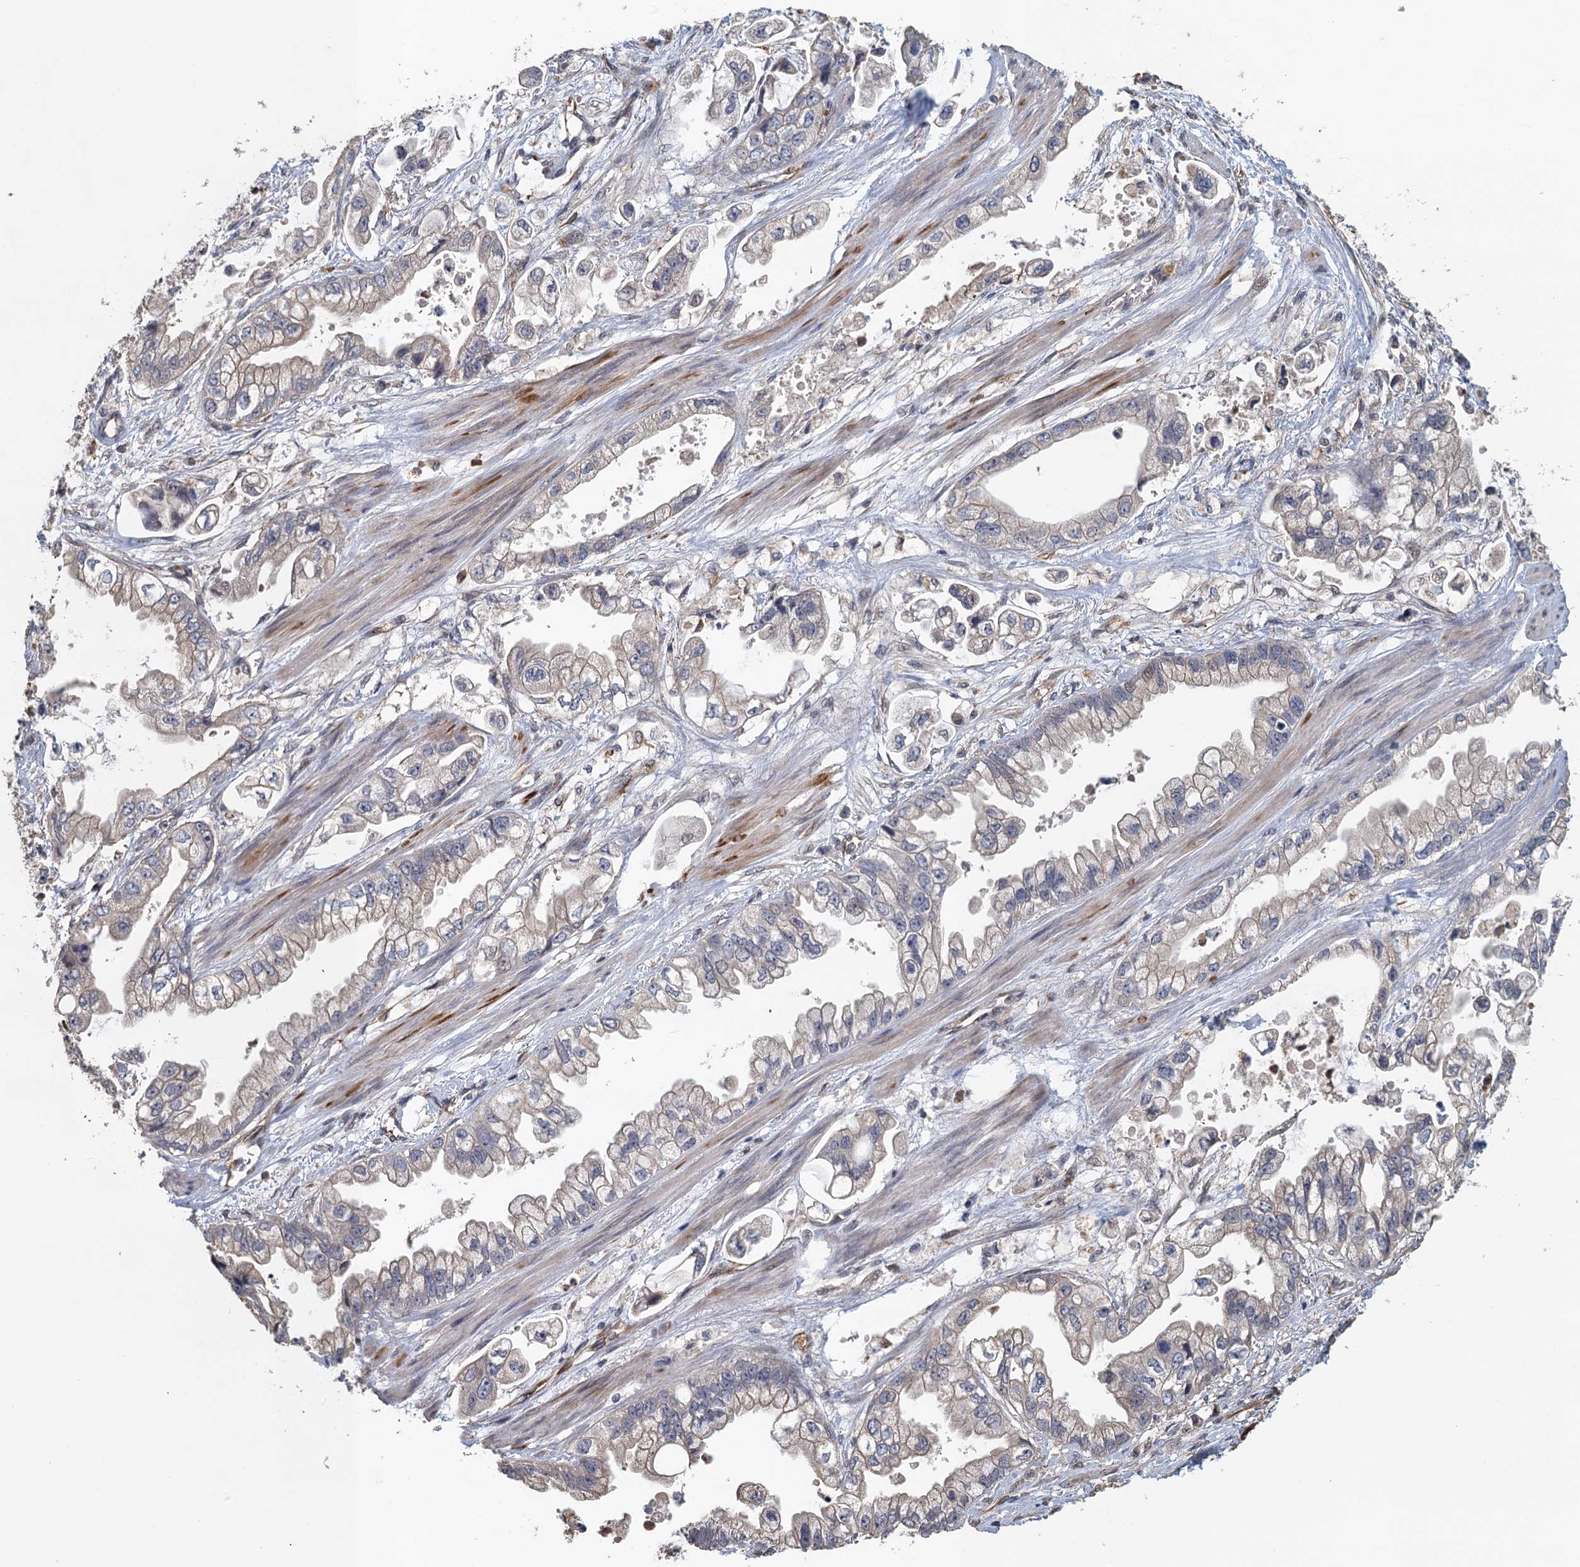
{"staining": {"intensity": "negative", "quantity": "none", "location": "none"}, "tissue": "stomach cancer", "cell_type": "Tumor cells", "image_type": "cancer", "snomed": [{"axis": "morphology", "description": "Adenocarcinoma, NOS"}, {"axis": "topography", "description": "Stomach"}], "caption": "There is no significant expression in tumor cells of stomach cancer.", "gene": "ACSBG1", "patient": {"sex": "male", "age": 62}}